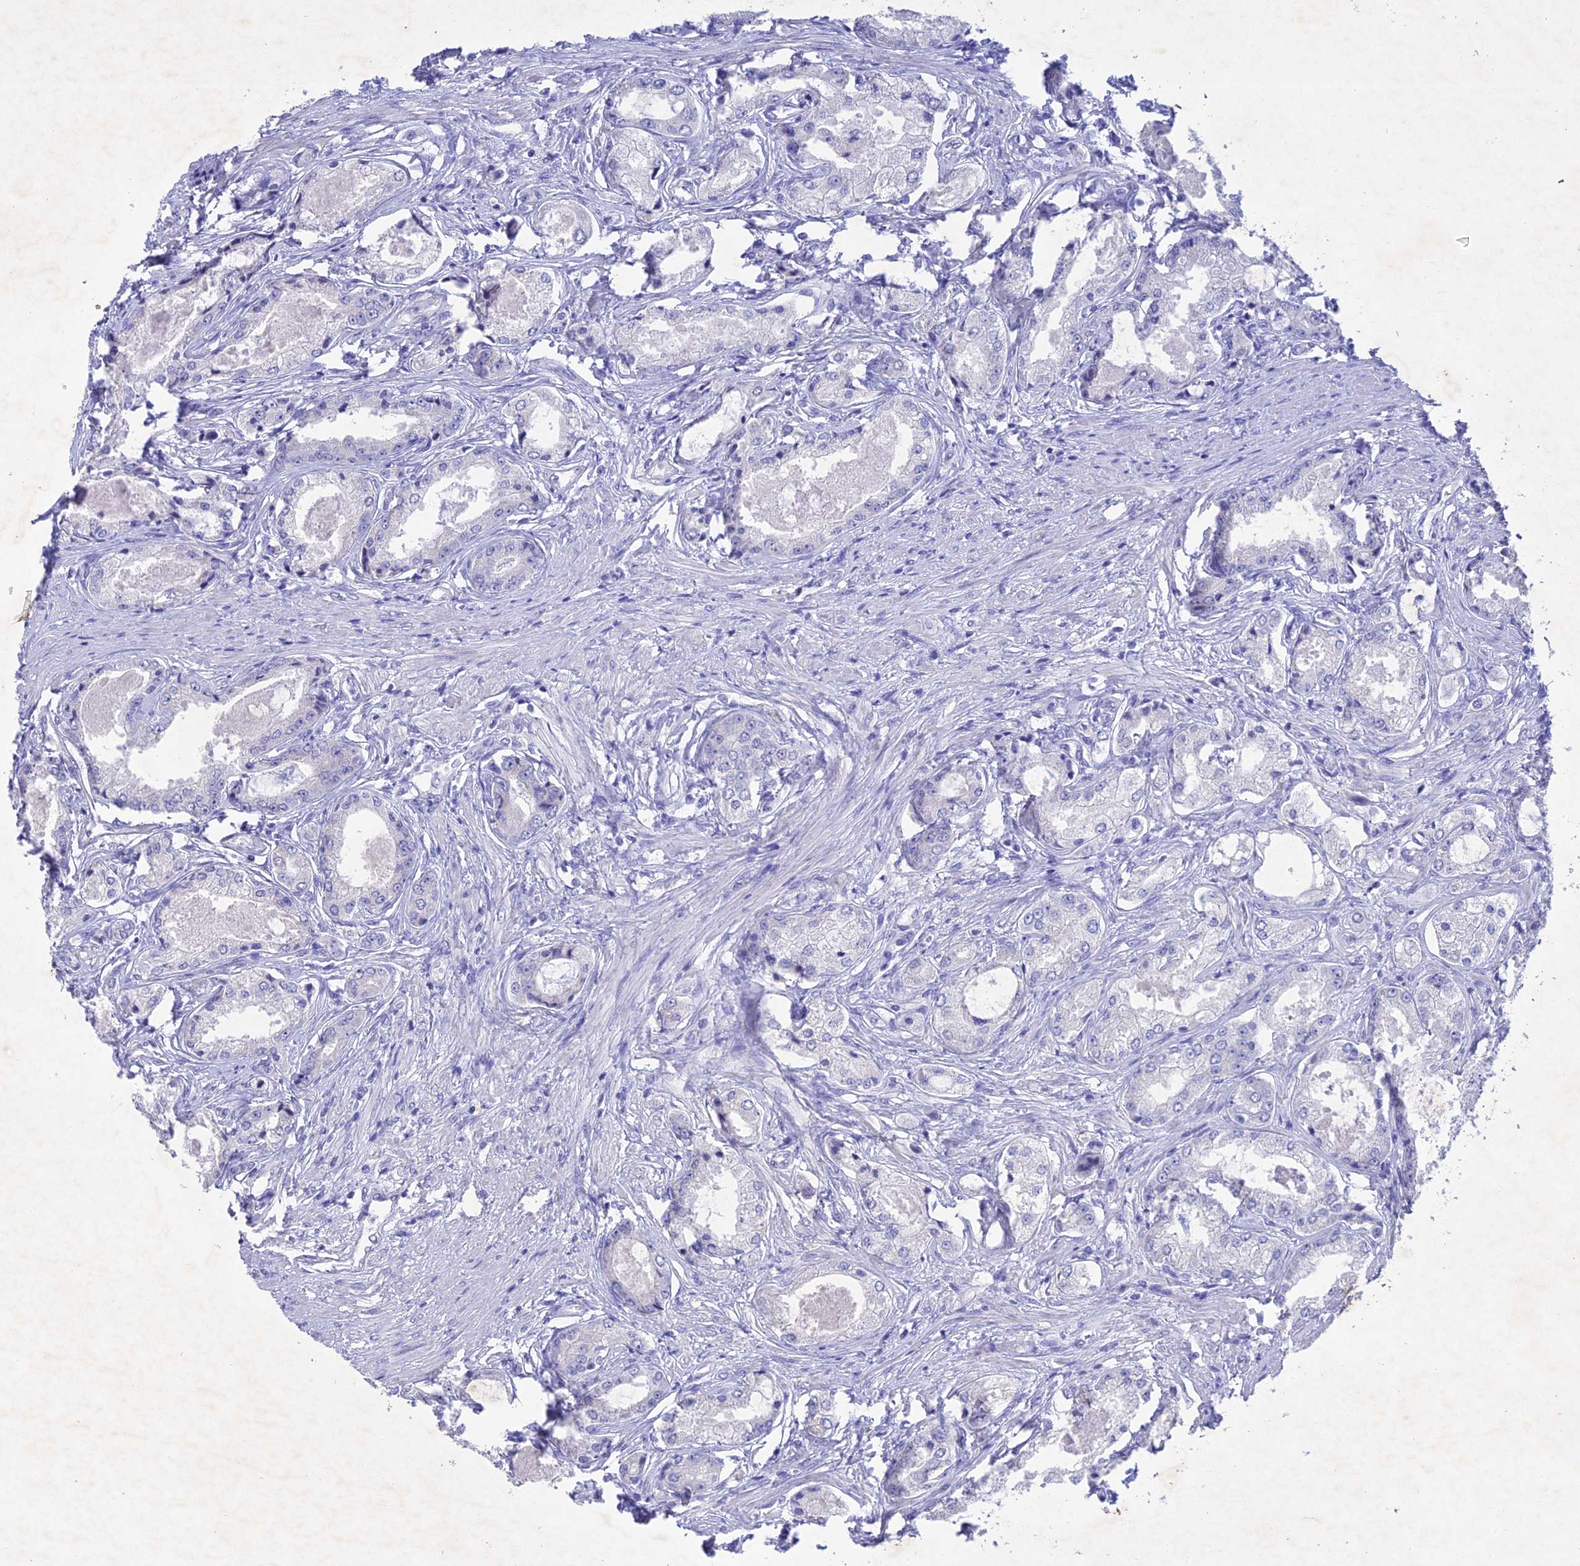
{"staining": {"intensity": "negative", "quantity": "none", "location": "none"}, "tissue": "prostate cancer", "cell_type": "Tumor cells", "image_type": "cancer", "snomed": [{"axis": "morphology", "description": "Adenocarcinoma, Low grade"}, {"axis": "topography", "description": "Prostate"}], "caption": "An image of prostate adenocarcinoma (low-grade) stained for a protein displays no brown staining in tumor cells.", "gene": "BTBD19", "patient": {"sex": "male", "age": 68}}